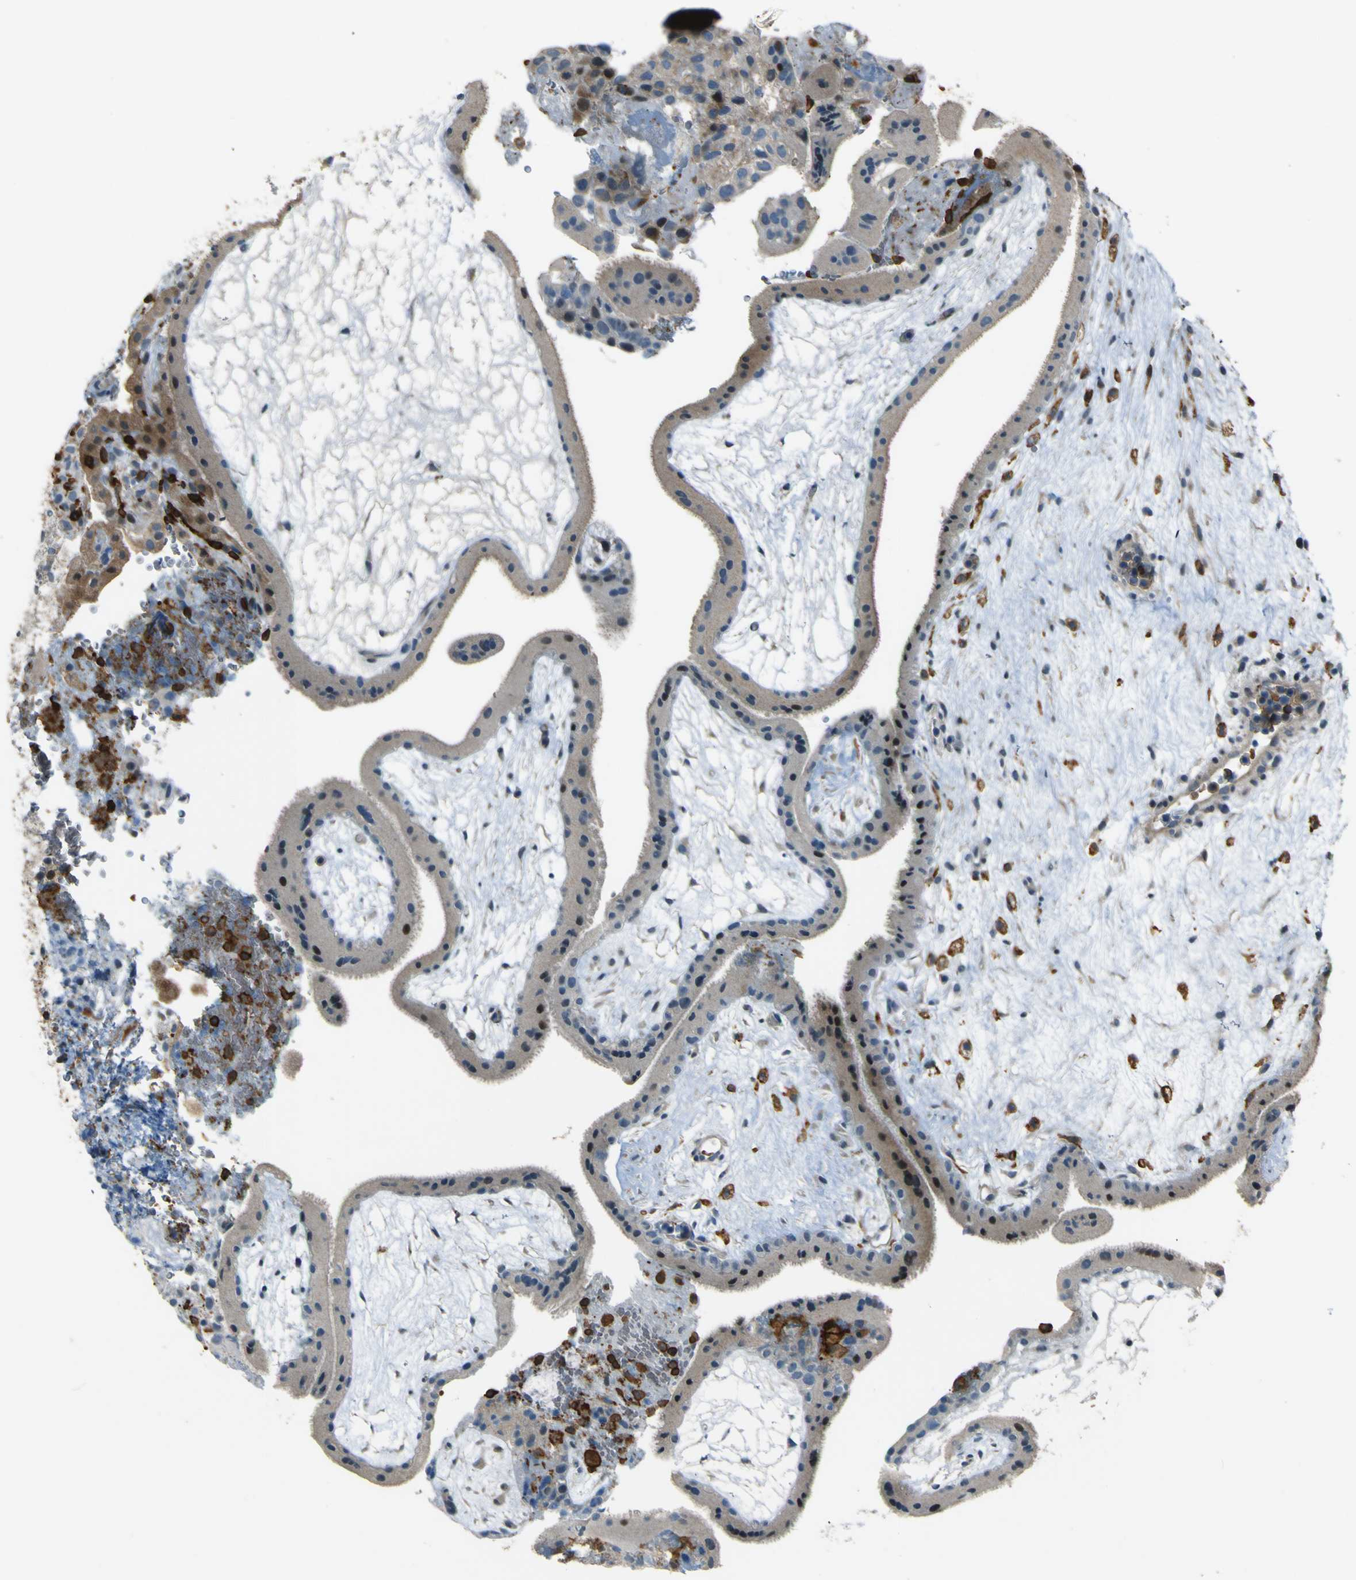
{"staining": {"intensity": "weak", "quantity": "<25%", "location": "cytoplasmic/membranous"}, "tissue": "placenta", "cell_type": "Trophoblastic cells", "image_type": "normal", "snomed": [{"axis": "morphology", "description": "Normal tissue, NOS"}, {"axis": "topography", "description": "Placenta"}], "caption": "Immunohistochemistry (IHC) of benign placenta exhibits no expression in trophoblastic cells. (DAB immunohistochemistry with hematoxylin counter stain).", "gene": "PCDHB5", "patient": {"sex": "female", "age": 19}}